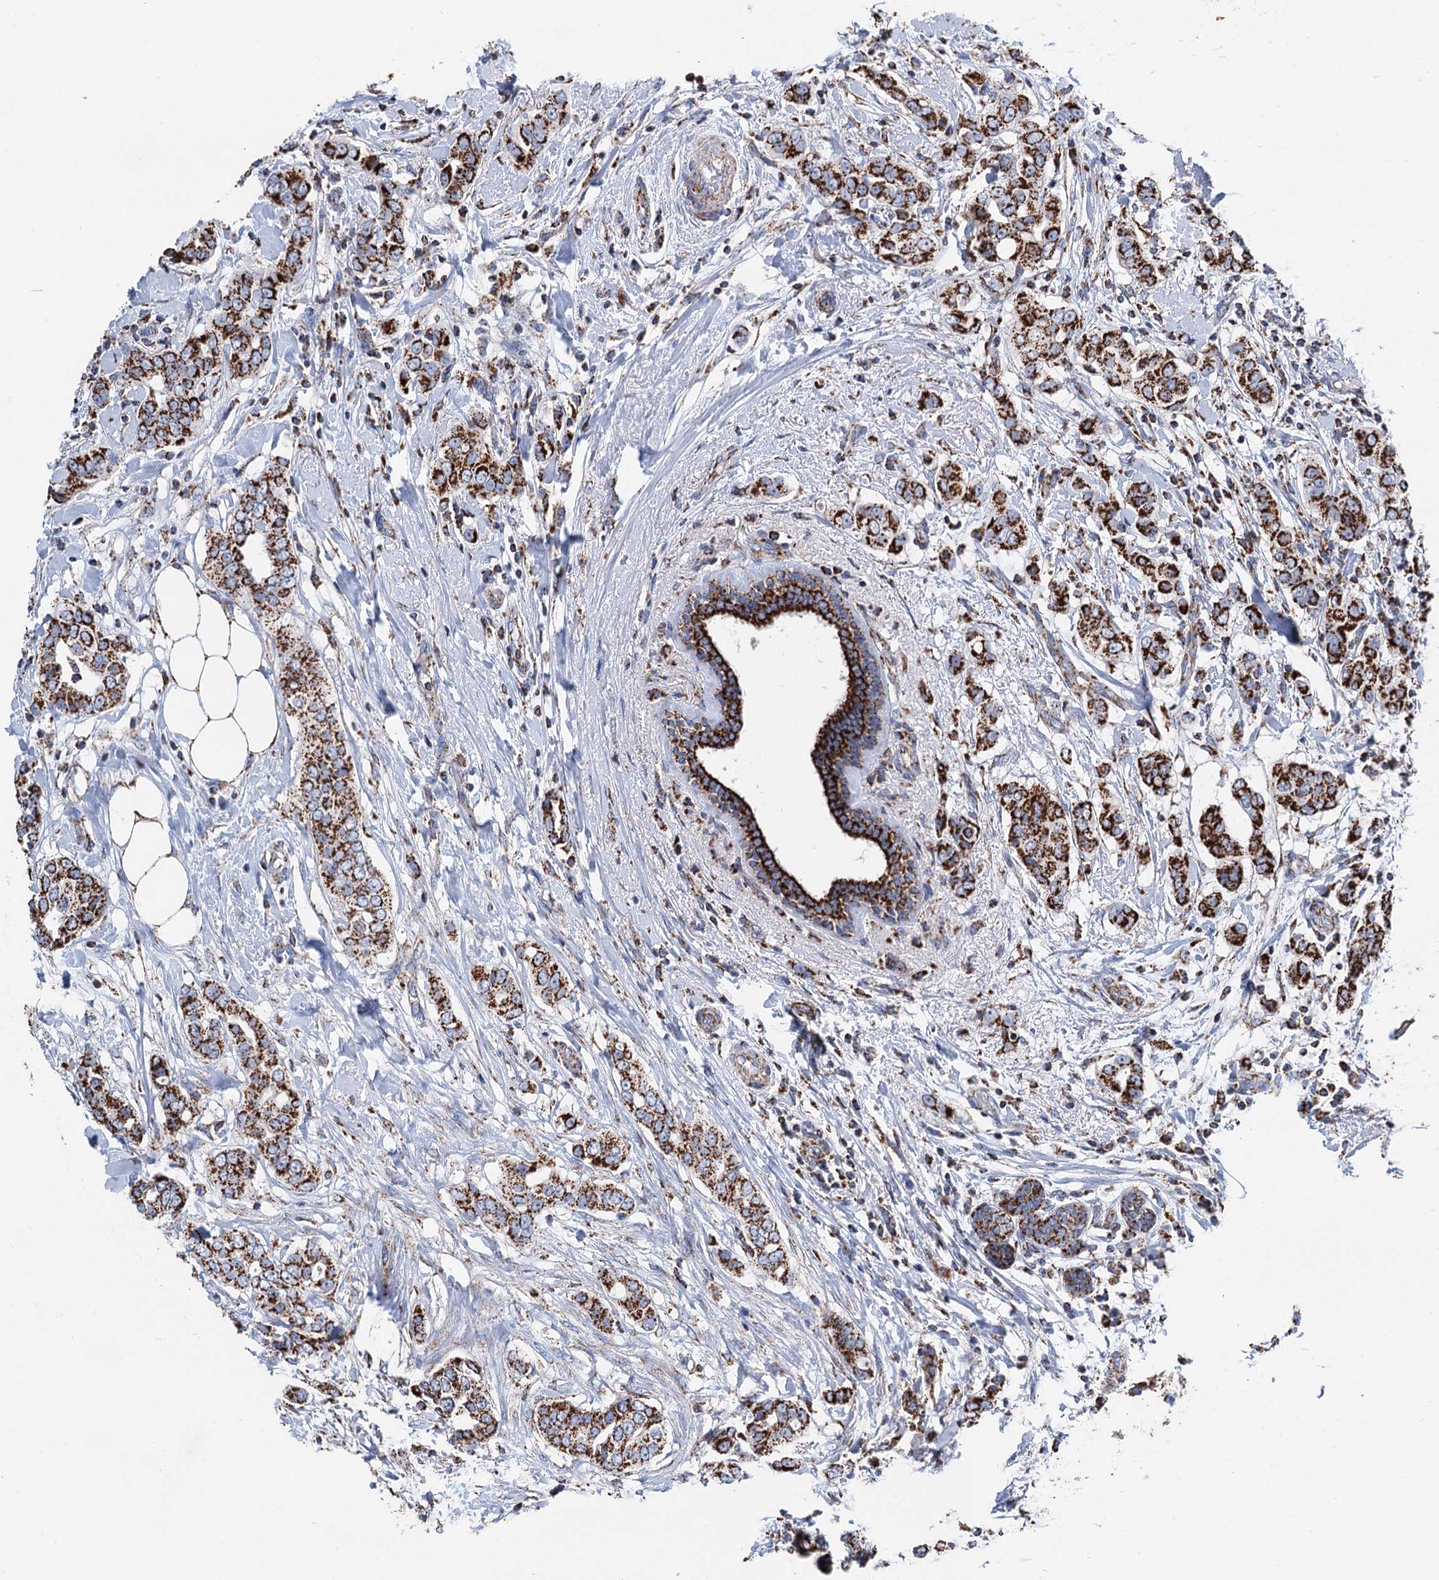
{"staining": {"intensity": "strong", "quantity": ">75%", "location": "cytoplasmic/membranous"}, "tissue": "breast cancer", "cell_type": "Tumor cells", "image_type": "cancer", "snomed": [{"axis": "morphology", "description": "Lobular carcinoma"}, {"axis": "topography", "description": "Breast"}], "caption": "Protein expression analysis of human lobular carcinoma (breast) reveals strong cytoplasmic/membranous expression in about >75% of tumor cells.", "gene": "IVD", "patient": {"sex": "female", "age": 51}}